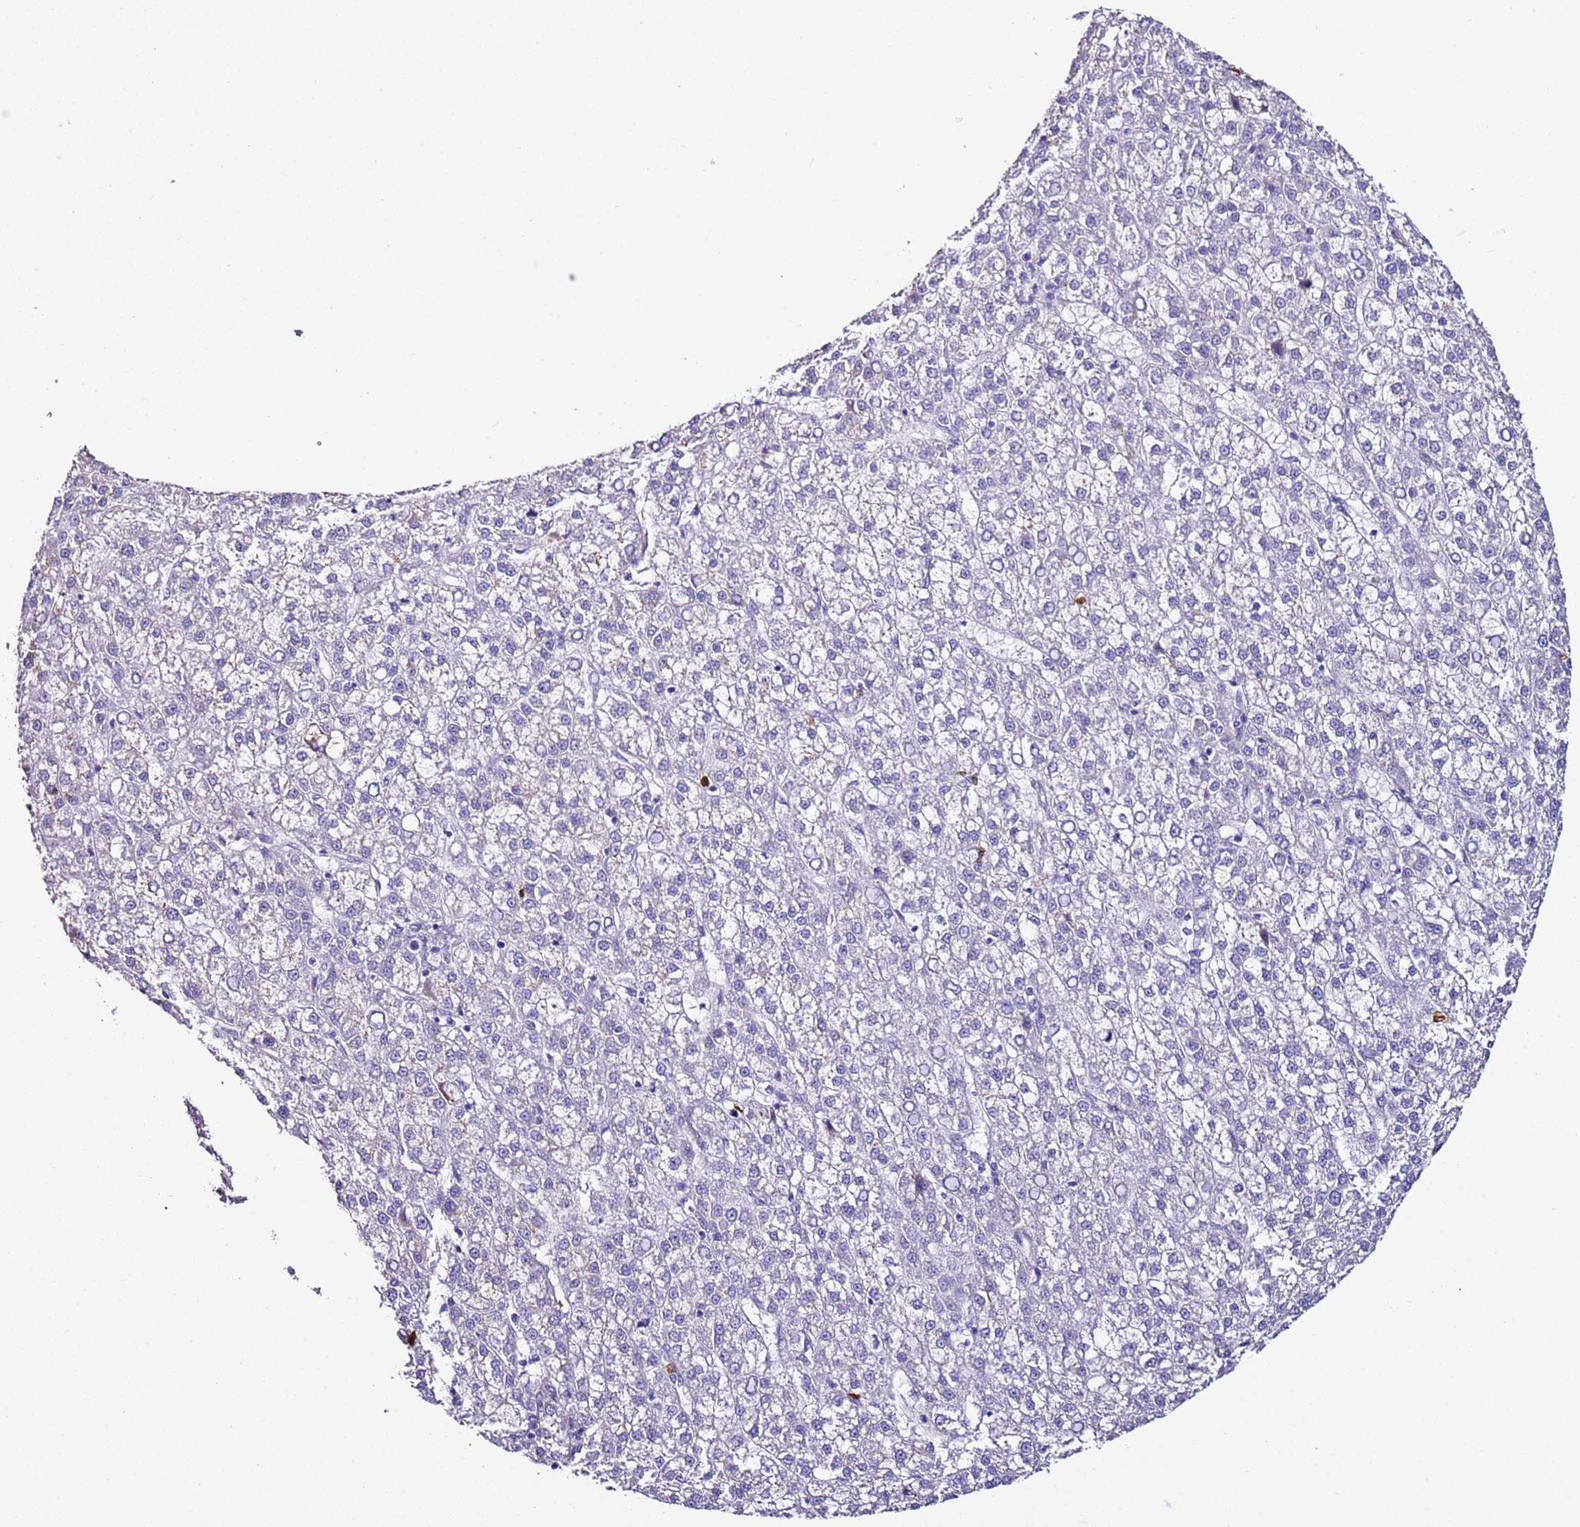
{"staining": {"intensity": "negative", "quantity": "none", "location": "none"}, "tissue": "liver cancer", "cell_type": "Tumor cells", "image_type": "cancer", "snomed": [{"axis": "morphology", "description": "Carcinoma, Hepatocellular, NOS"}, {"axis": "topography", "description": "Liver"}], "caption": "Protein analysis of liver cancer (hepatocellular carcinoma) shows no significant staining in tumor cells.", "gene": "FAM174C", "patient": {"sex": "female", "age": 58}}